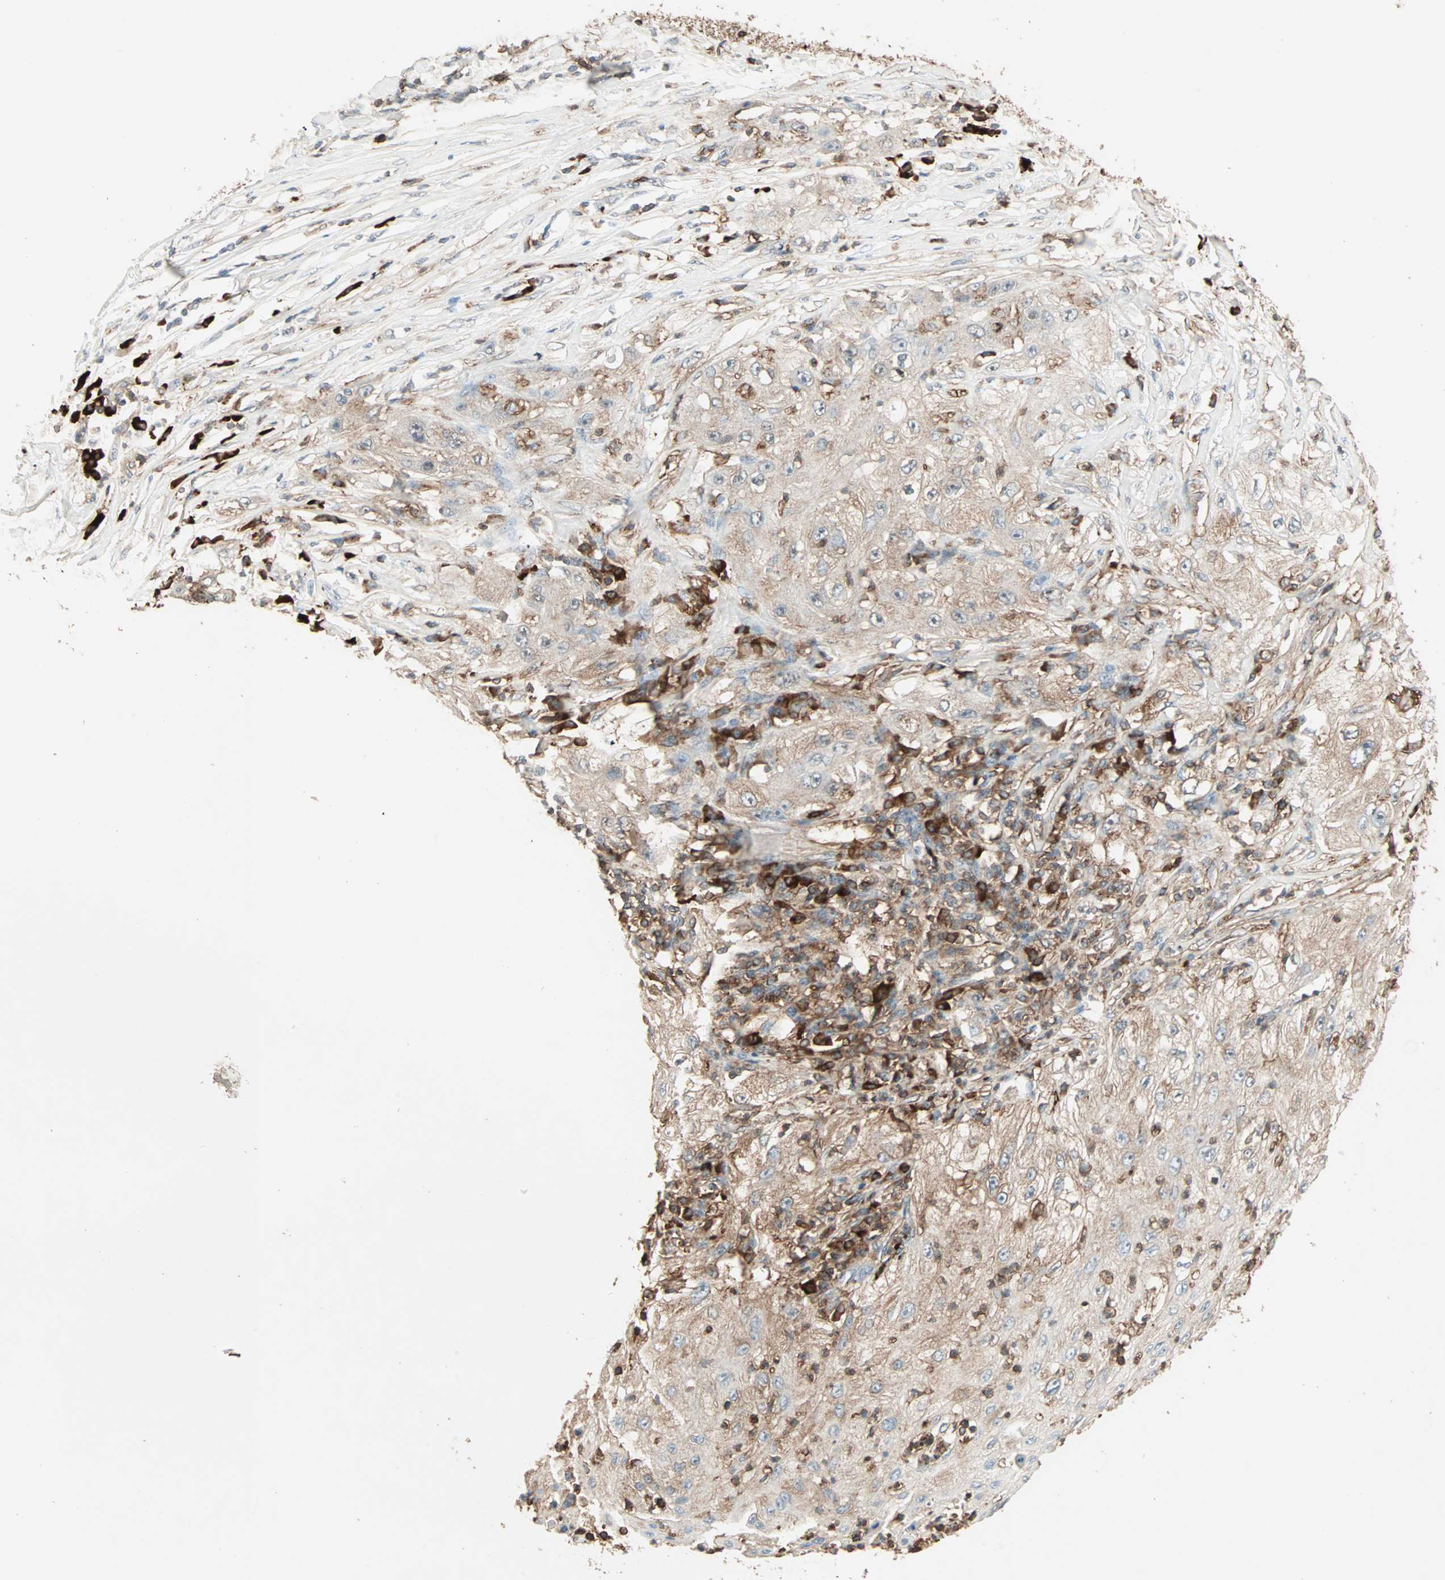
{"staining": {"intensity": "moderate", "quantity": ">75%", "location": "cytoplasmic/membranous"}, "tissue": "lung cancer", "cell_type": "Tumor cells", "image_type": "cancer", "snomed": [{"axis": "morphology", "description": "Inflammation, NOS"}, {"axis": "morphology", "description": "Squamous cell carcinoma, NOS"}, {"axis": "topography", "description": "Lymph node"}, {"axis": "topography", "description": "Soft tissue"}, {"axis": "topography", "description": "Lung"}], "caption": "A brown stain shows moderate cytoplasmic/membranous positivity of a protein in human squamous cell carcinoma (lung) tumor cells.", "gene": "MMP3", "patient": {"sex": "male", "age": 66}}